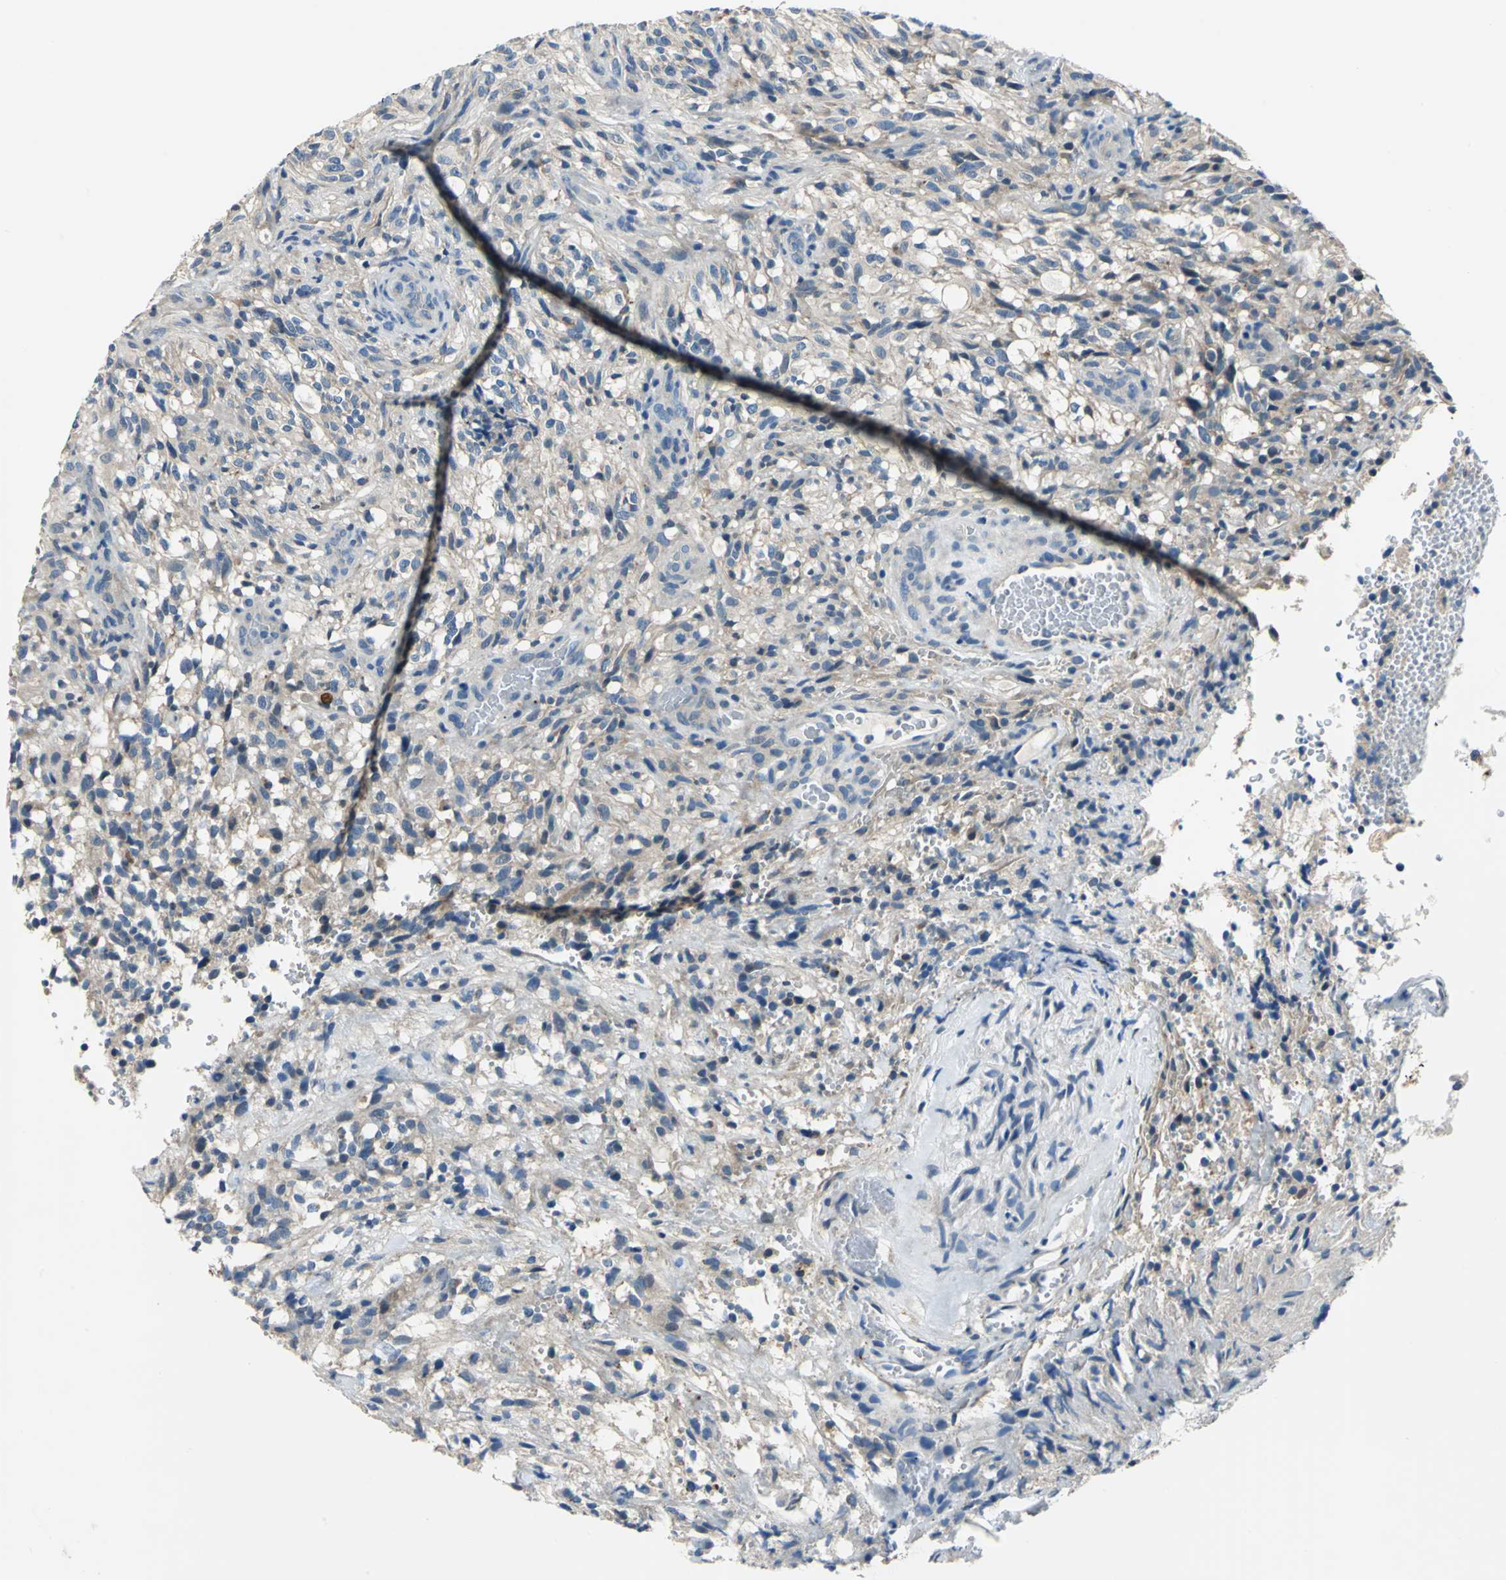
{"staining": {"intensity": "weak", "quantity": "25%-75%", "location": "cytoplasmic/membranous"}, "tissue": "glioma", "cell_type": "Tumor cells", "image_type": "cancer", "snomed": [{"axis": "morphology", "description": "Normal tissue, NOS"}, {"axis": "morphology", "description": "Glioma, malignant, High grade"}, {"axis": "topography", "description": "Cerebral cortex"}], "caption": "Human malignant high-grade glioma stained with a brown dye demonstrates weak cytoplasmic/membranous positive staining in approximately 25%-75% of tumor cells.", "gene": "RASD2", "patient": {"sex": "male", "age": 75}}